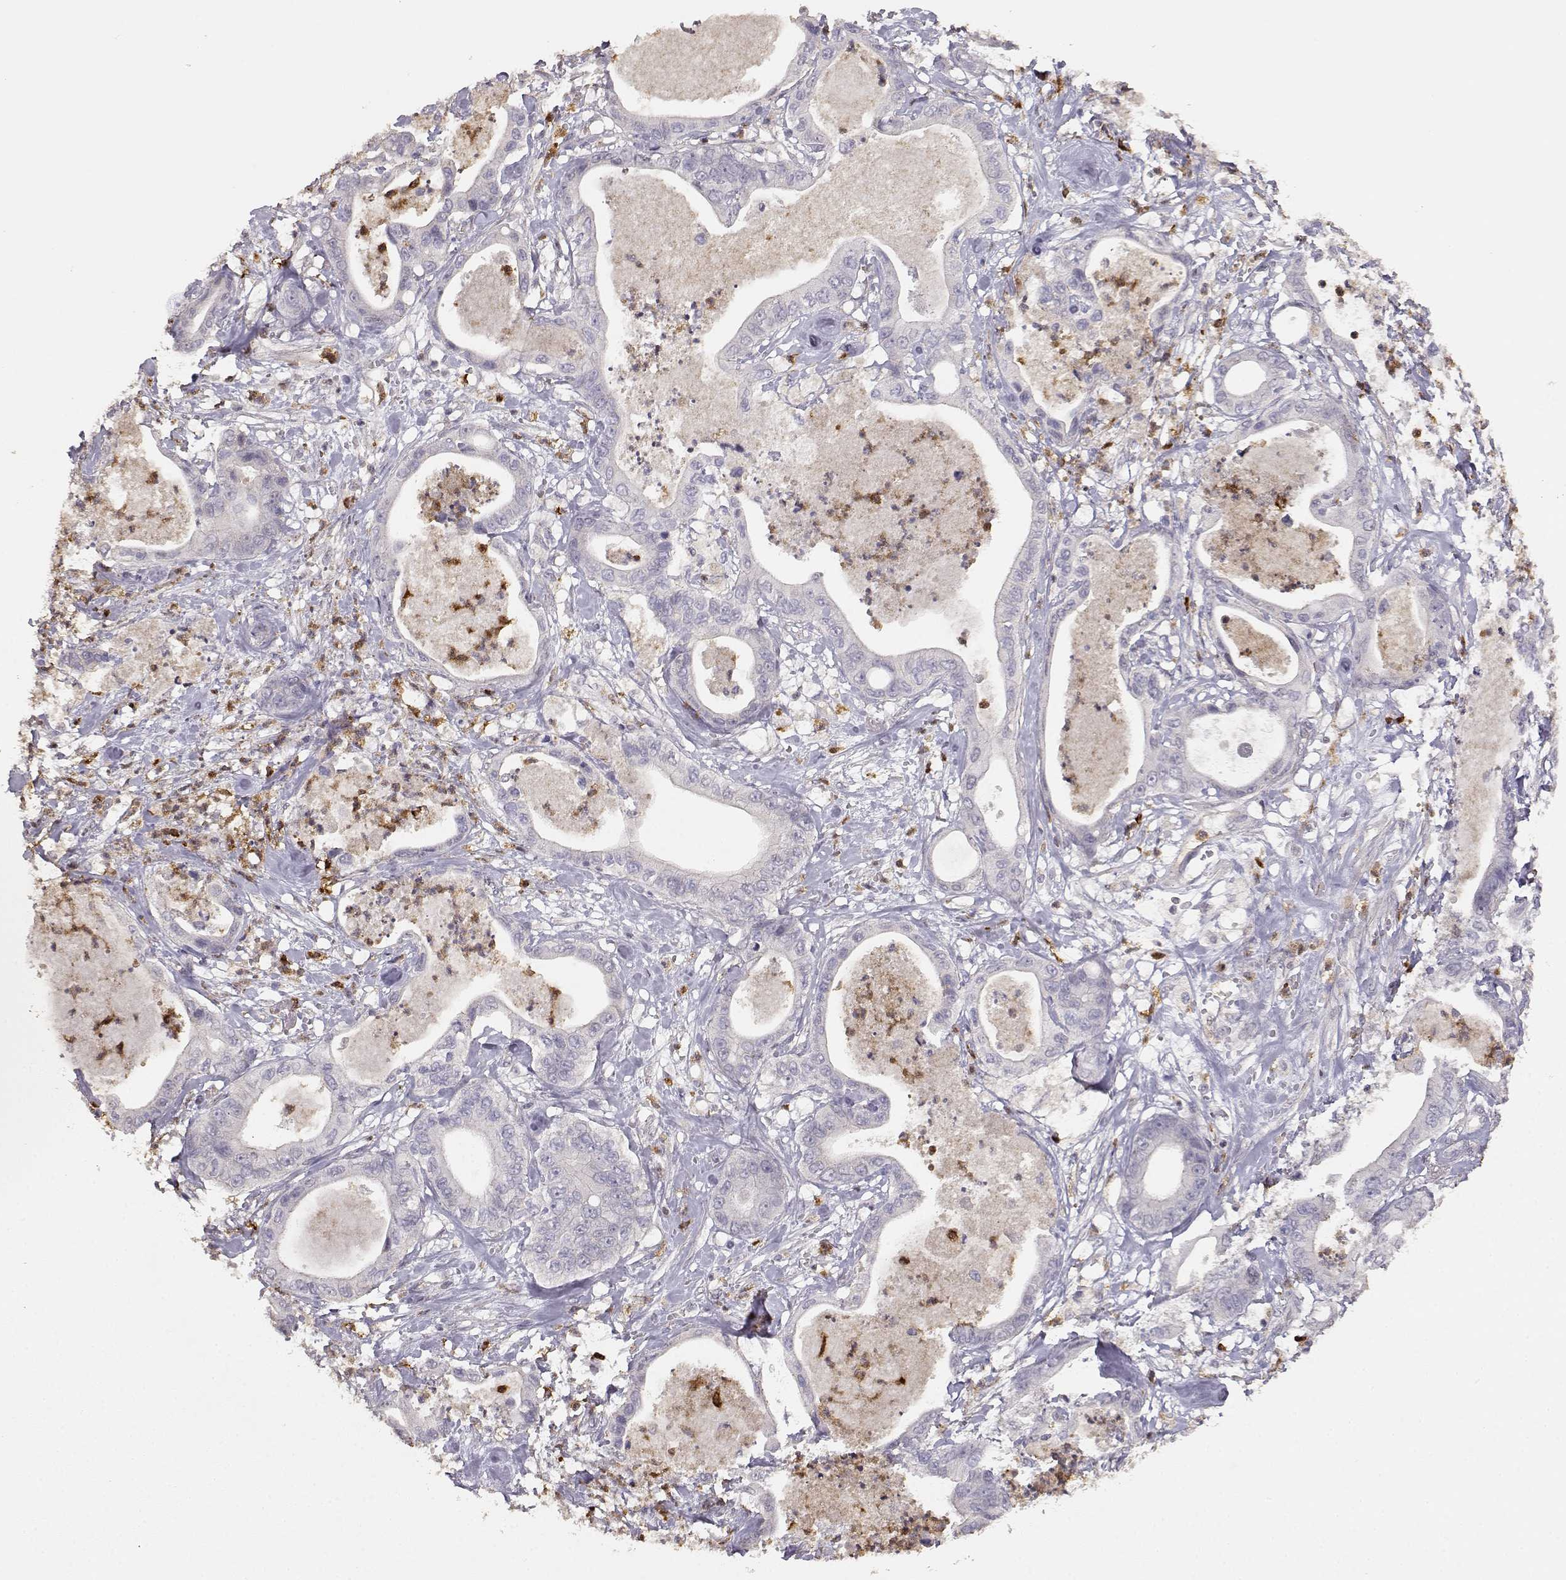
{"staining": {"intensity": "negative", "quantity": "none", "location": "none"}, "tissue": "pancreatic cancer", "cell_type": "Tumor cells", "image_type": "cancer", "snomed": [{"axis": "morphology", "description": "Adenocarcinoma, NOS"}, {"axis": "topography", "description": "Pancreas"}], "caption": "Immunohistochemistry (IHC) of human adenocarcinoma (pancreatic) shows no positivity in tumor cells.", "gene": "TNFRSF10C", "patient": {"sex": "male", "age": 71}}